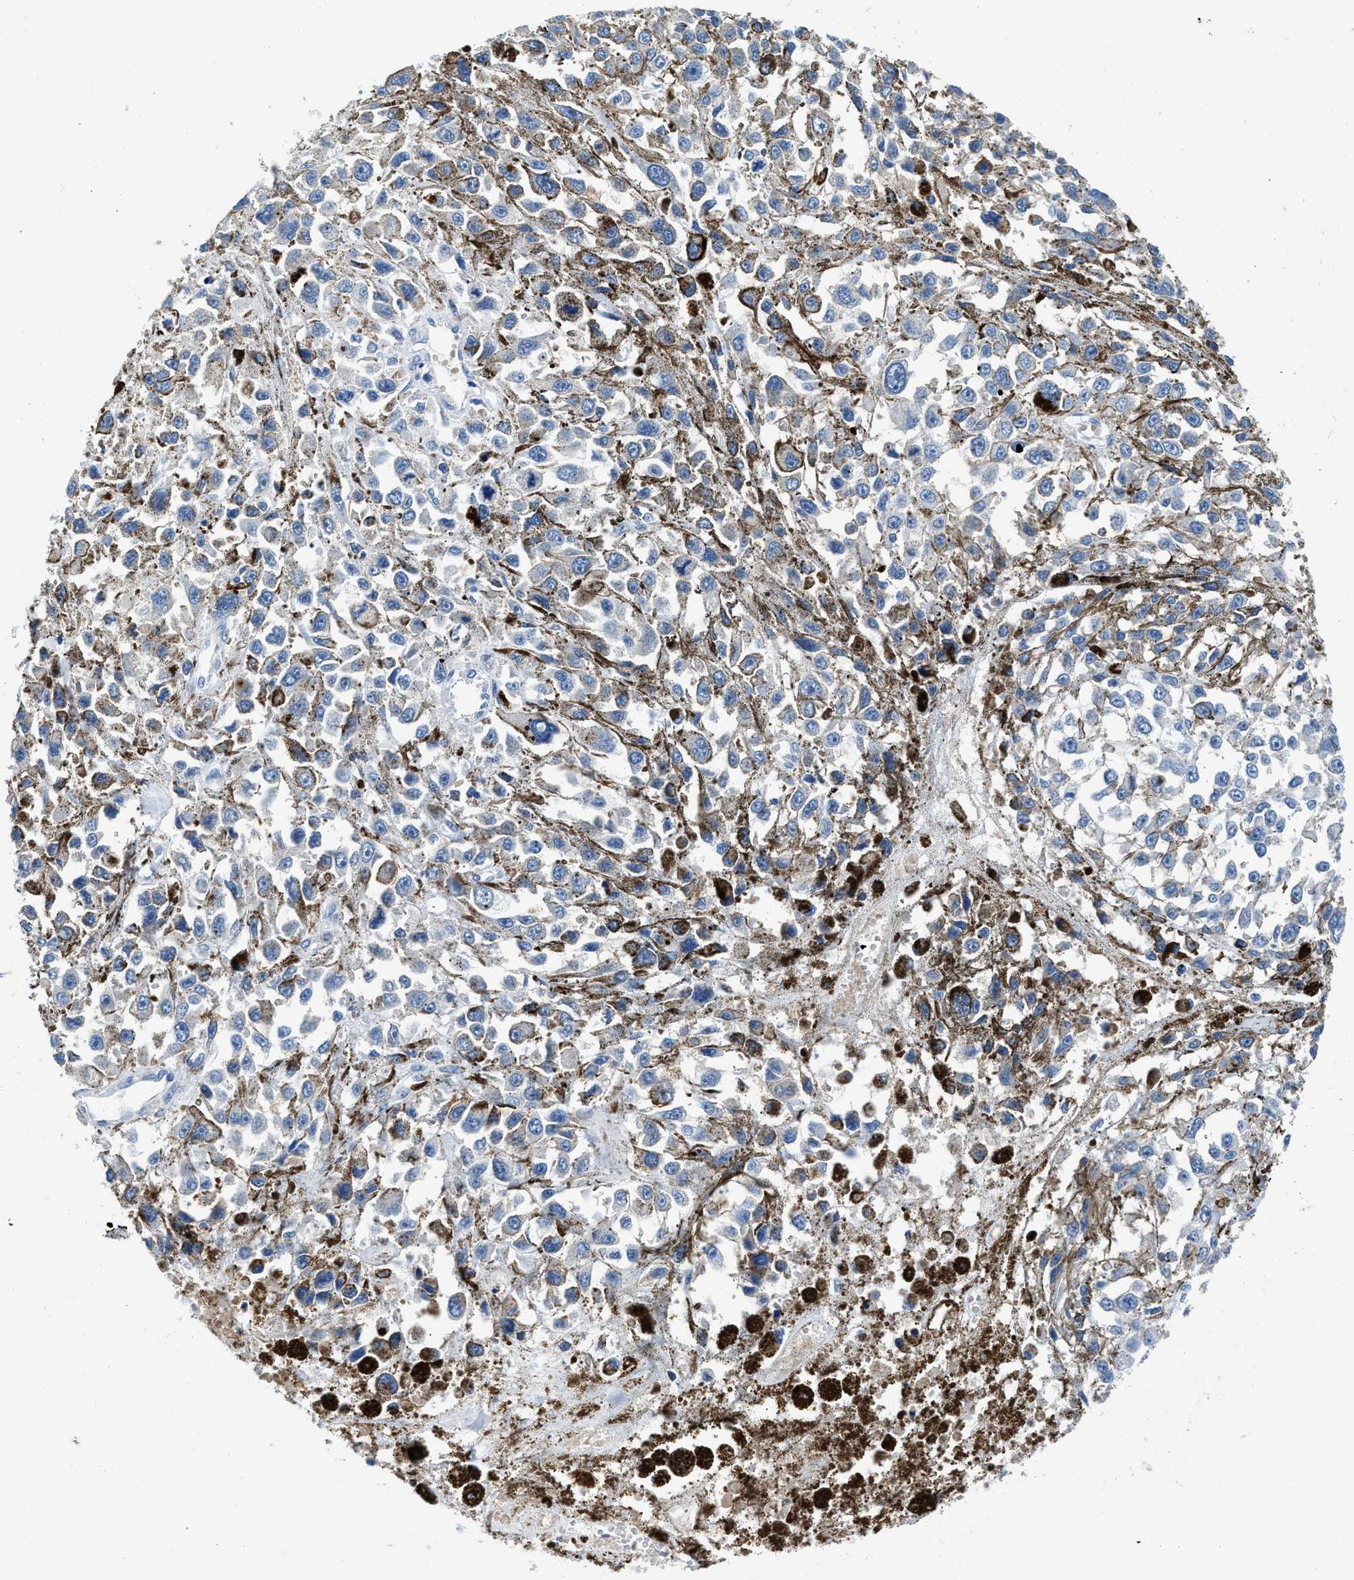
{"staining": {"intensity": "negative", "quantity": "none", "location": "none"}, "tissue": "melanoma", "cell_type": "Tumor cells", "image_type": "cancer", "snomed": [{"axis": "morphology", "description": "Malignant melanoma, Metastatic site"}, {"axis": "topography", "description": "Lymph node"}], "caption": "Immunohistochemical staining of human melanoma reveals no significant staining in tumor cells.", "gene": "FADS6", "patient": {"sex": "male", "age": 59}}